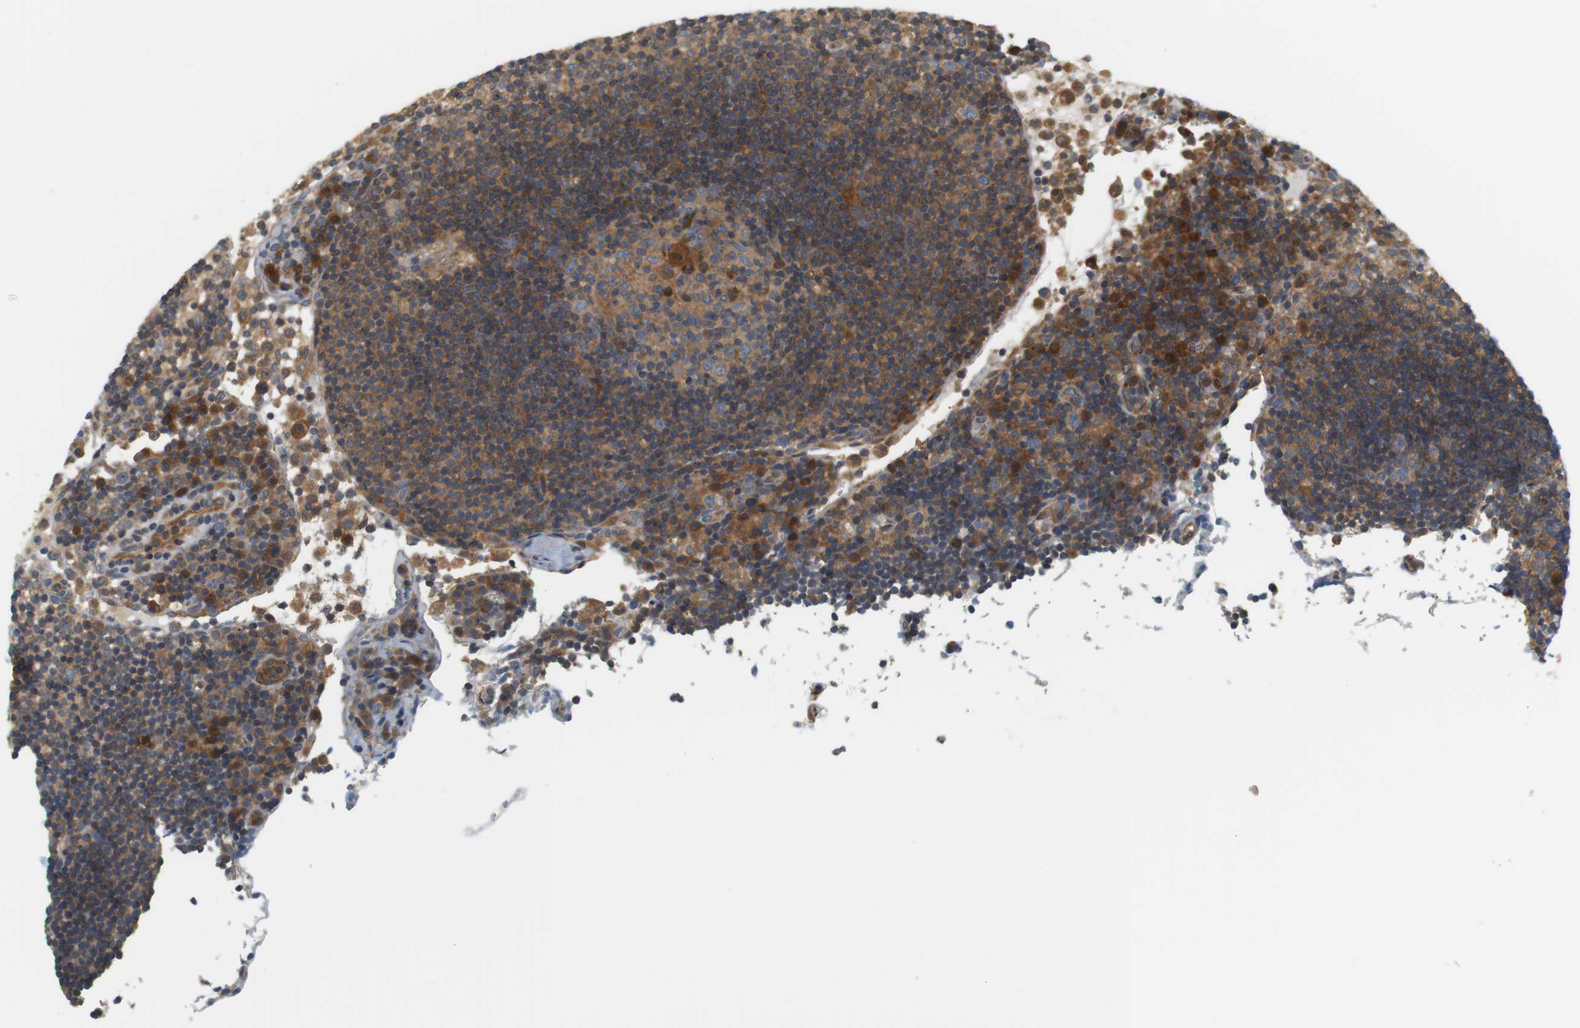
{"staining": {"intensity": "moderate", "quantity": ">75%", "location": "cytoplasmic/membranous"}, "tissue": "lymph node", "cell_type": "Germinal center cells", "image_type": "normal", "snomed": [{"axis": "morphology", "description": "Normal tissue, NOS"}, {"axis": "topography", "description": "Lymph node"}], "caption": "Immunohistochemical staining of normal human lymph node displays >75% levels of moderate cytoplasmic/membranous protein positivity in approximately >75% of germinal center cells.", "gene": "SH3GLB1", "patient": {"sex": "female", "age": 53}}